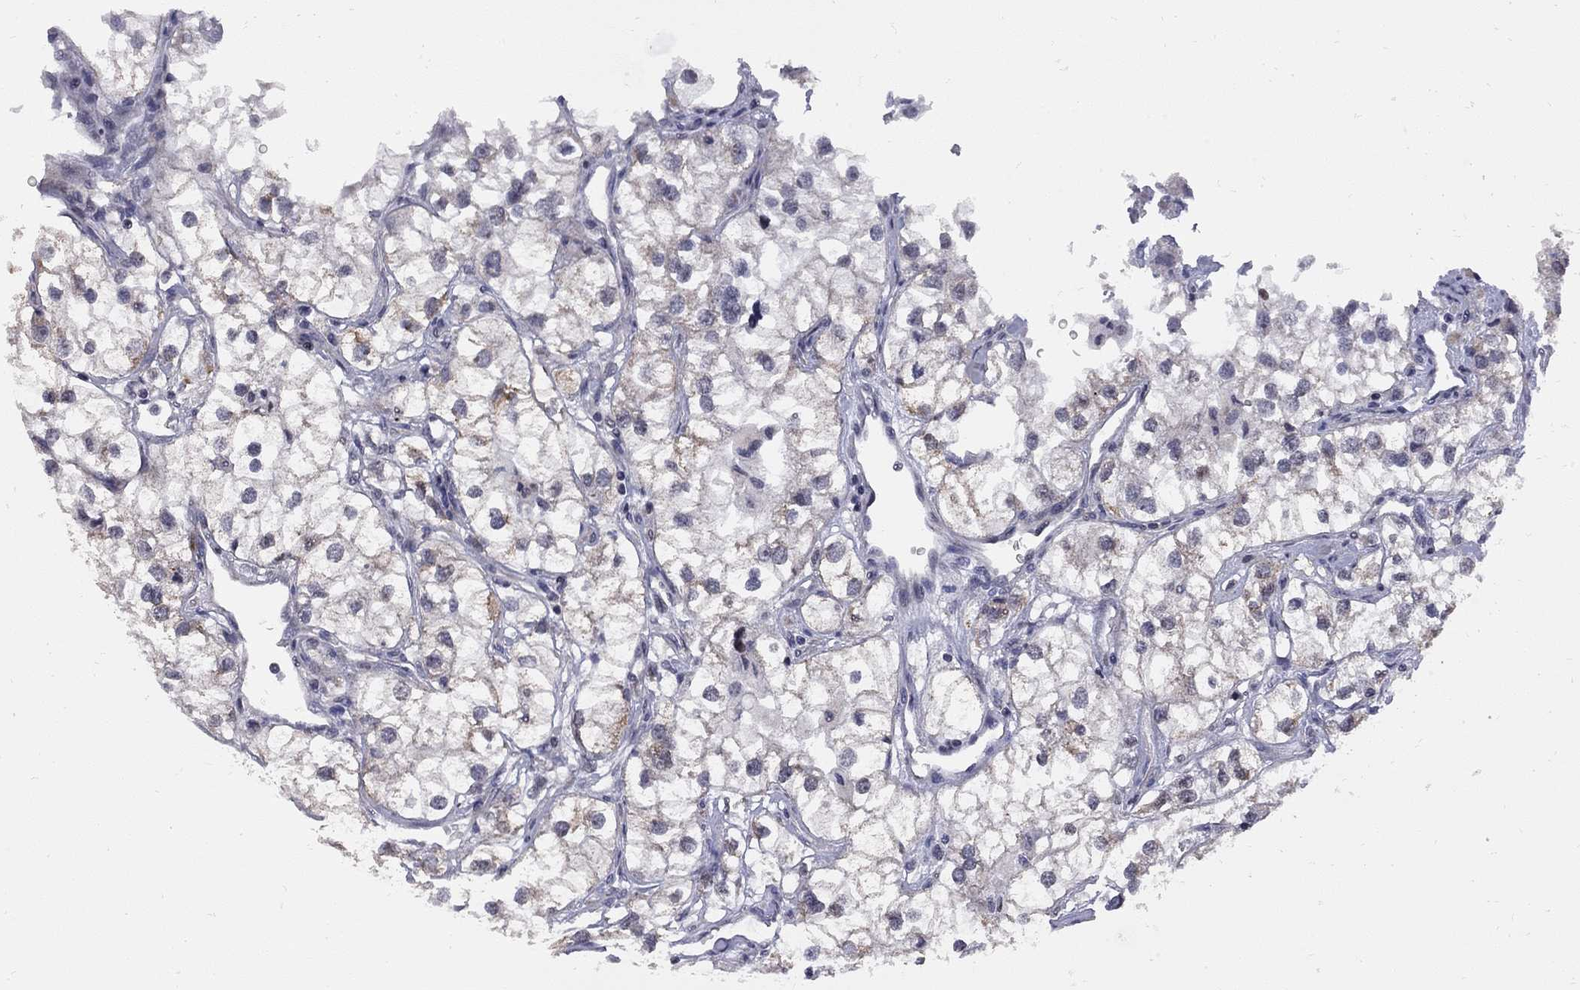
{"staining": {"intensity": "negative", "quantity": "none", "location": "none"}, "tissue": "renal cancer", "cell_type": "Tumor cells", "image_type": "cancer", "snomed": [{"axis": "morphology", "description": "Adenocarcinoma, NOS"}, {"axis": "topography", "description": "Kidney"}], "caption": "Photomicrograph shows no protein expression in tumor cells of adenocarcinoma (renal) tissue.", "gene": "DHX33", "patient": {"sex": "male", "age": 59}}